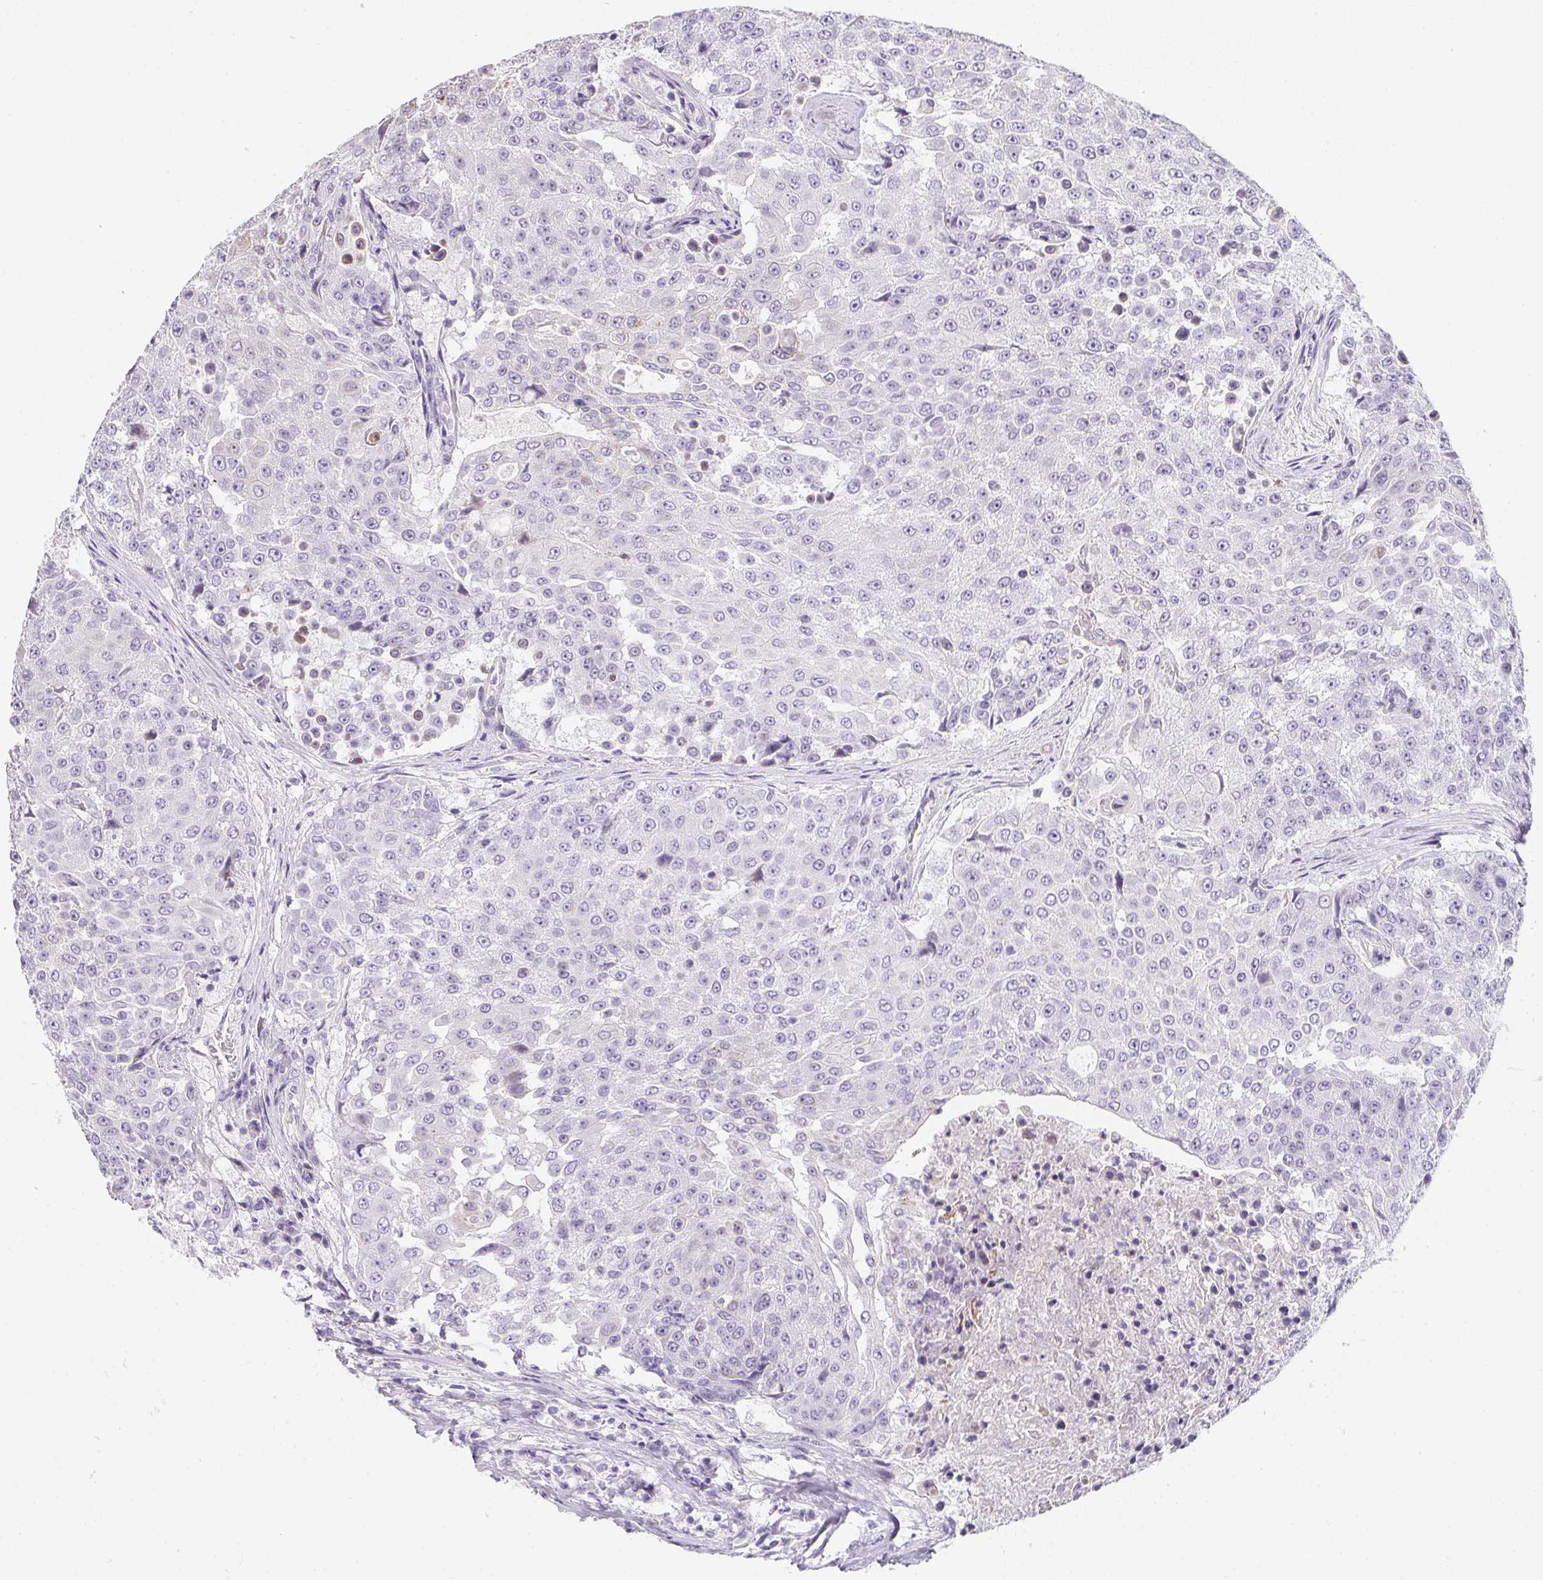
{"staining": {"intensity": "negative", "quantity": "none", "location": "none"}, "tissue": "urothelial cancer", "cell_type": "Tumor cells", "image_type": "cancer", "snomed": [{"axis": "morphology", "description": "Urothelial carcinoma, High grade"}, {"axis": "topography", "description": "Urinary bladder"}], "caption": "A micrograph of urothelial cancer stained for a protein demonstrates no brown staining in tumor cells.", "gene": "MAP1A", "patient": {"sex": "female", "age": 63}}